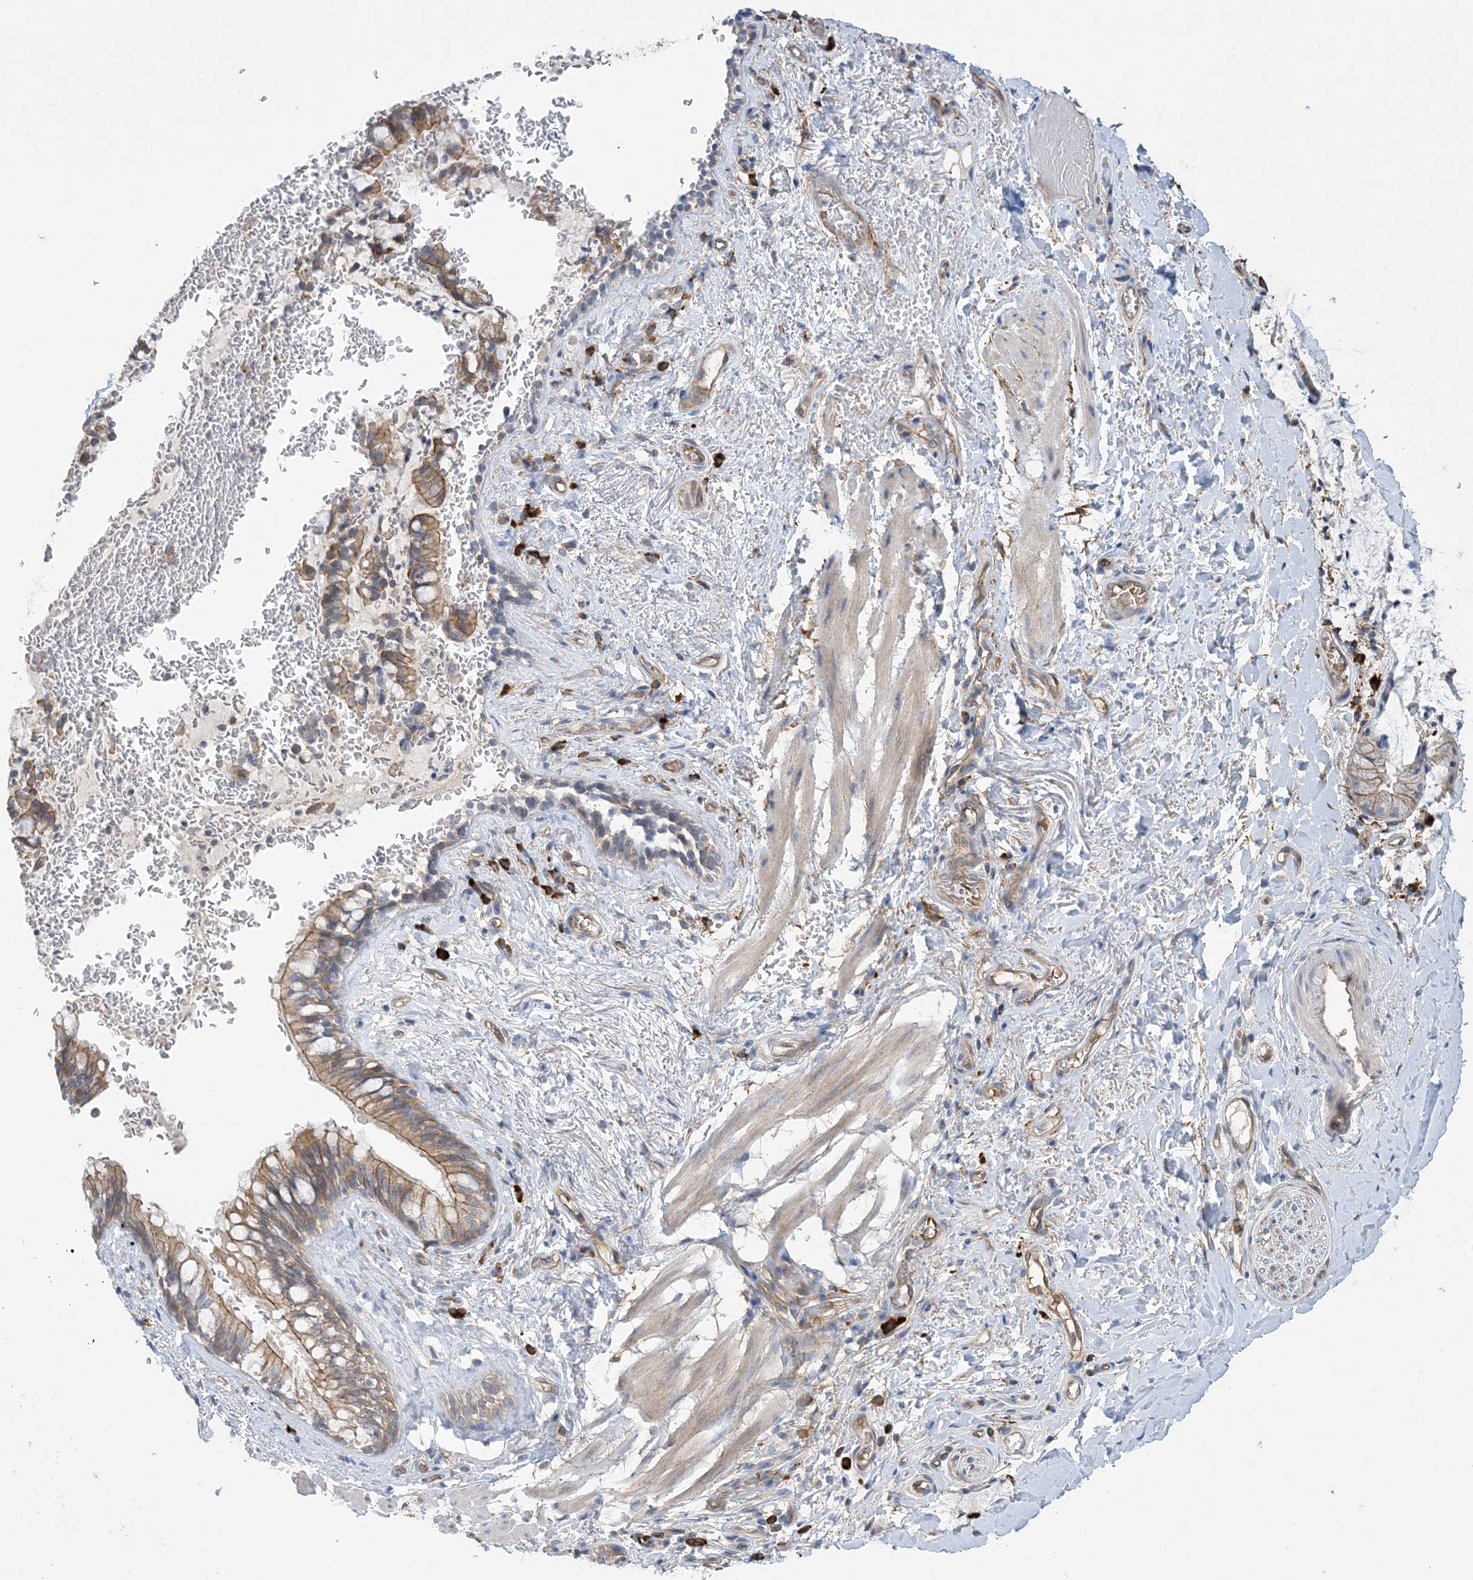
{"staining": {"intensity": "moderate", "quantity": ">75%", "location": "cytoplasmic/membranous"}, "tissue": "bronchus", "cell_type": "Respiratory epithelial cells", "image_type": "normal", "snomed": [{"axis": "morphology", "description": "Normal tissue, NOS"}, {"axis": "topography", "description": "Cartilage tissue"}, {"axis": "topography", "description": "Bronchus"}], "caption": "High-power microscopy captured an immunohistochemistry (IHC) histopathology image of normal bronchus, revealing moderate cytoplasmic/membranous staining in approximately >75% of respiratory epithelial cells.", "gene": "AOC1", "patient": {"sex": "female", "age": 36}}